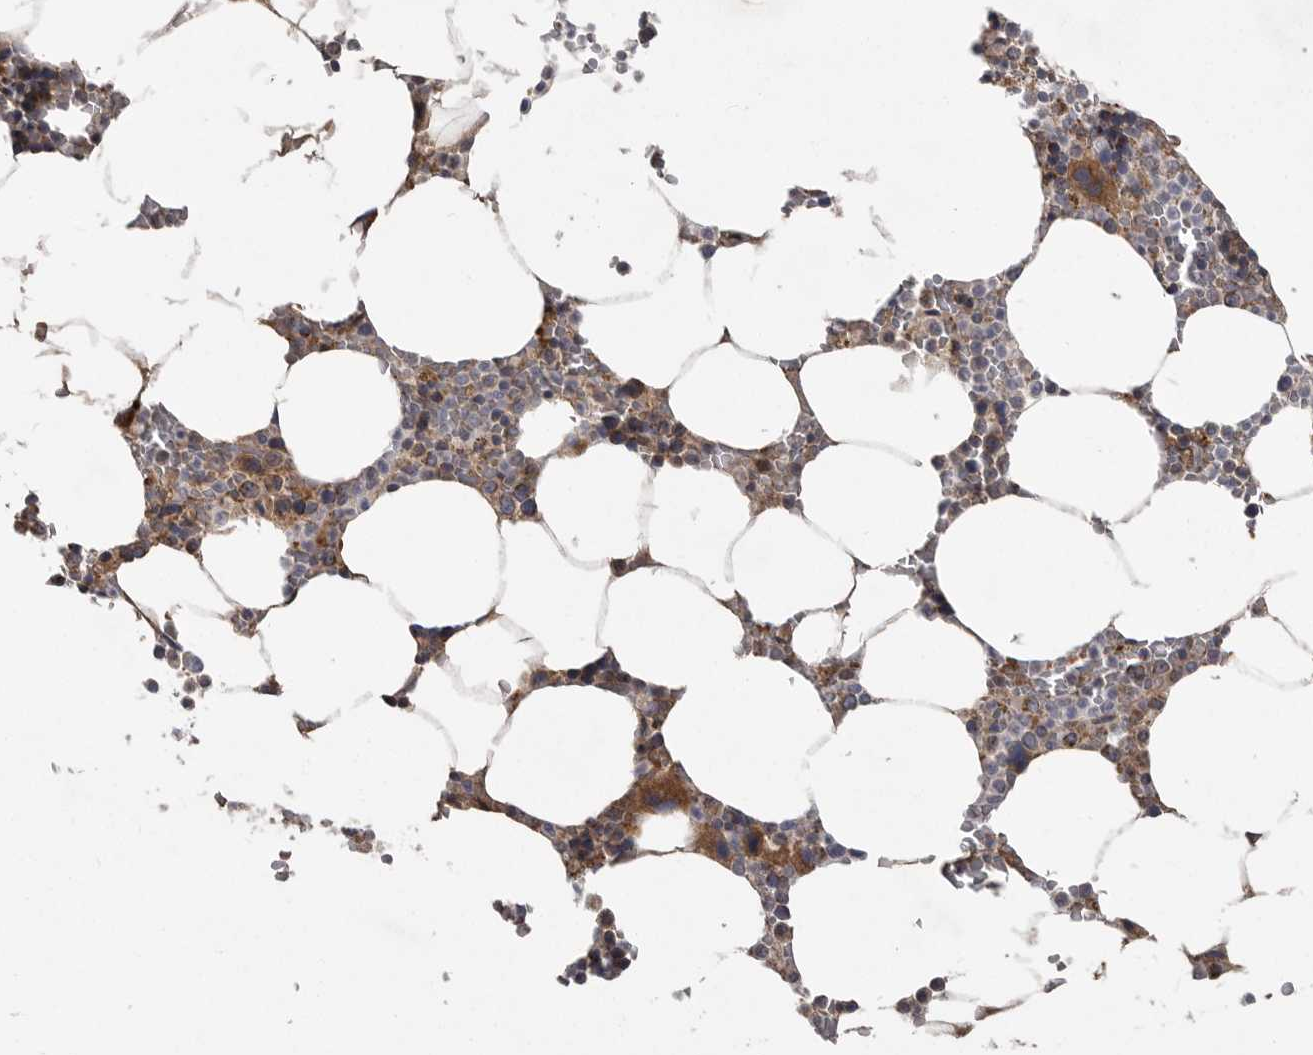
{"staining": {"intensity": "moderate", "quantity": "<25%", "location": "cytoplasmic/membranous"}, "tissue": "bone marrow", "cell_type": "Hematopoietic cells", "image_type": "normal", "snomed": [{"axis": "morphology", "description": "Normal tissue, NOS"}, {"axis": "topography", "description": "Bone marrow"}], "caption": "The micrograph displays immunohistochemical staining of benign bone marrow. There is moderate cytoplasmic/membranous expression is present in about <25% of hematopoietic cells. The staining is performed using DAB (3,3'-diaminobenzidine) brown chromogen to label protein expression. The nuclei are counter-stained blue using hematoxylin.", "gene": "CRP", "patient": {"sex": "male", "age": 70}}